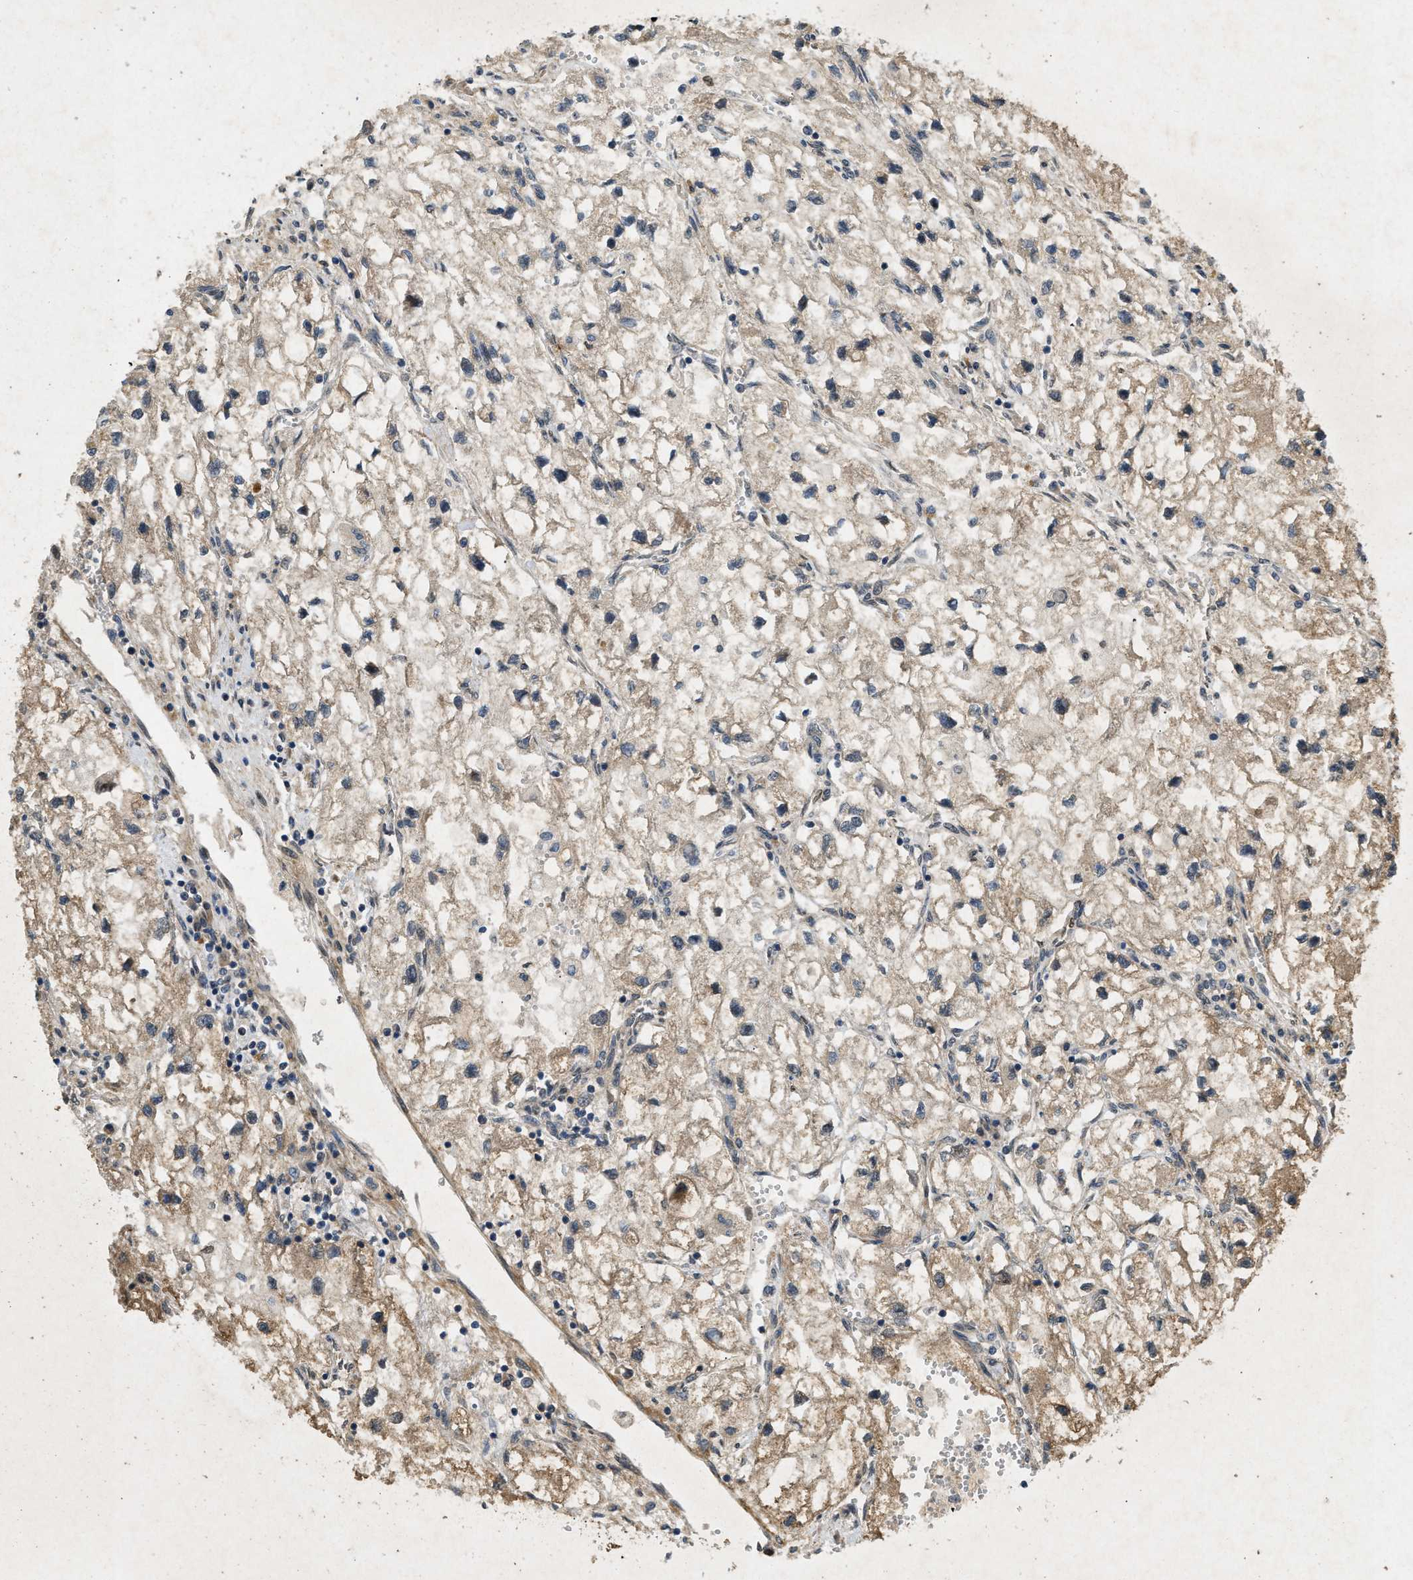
{"staining": {"intensity": "weak", "quantity": ">75%", "location": "cytoplasmic/membranous"}, "tissue": "renal cancer", "cell_type": "Tumor cells", "image_type": "cancer", "snomed": [{"axis": "morphology", "description": "Adenocarcinoma, NOS"}, {"axis": "topography", "description": "Kidney"}], "caption": "Adenocarcinoma (renal) stained for a protein displays weak cytoplasmic/membranous positivity in tumor cells. The staining was performed using DAB (3,3'-diaminobenzidine), with brown indicating positive protein expression. Nuclei are stained blue with hematoxylin.", "gene": "PRKG2", "patient": {"sex": "female", "age": 70}}